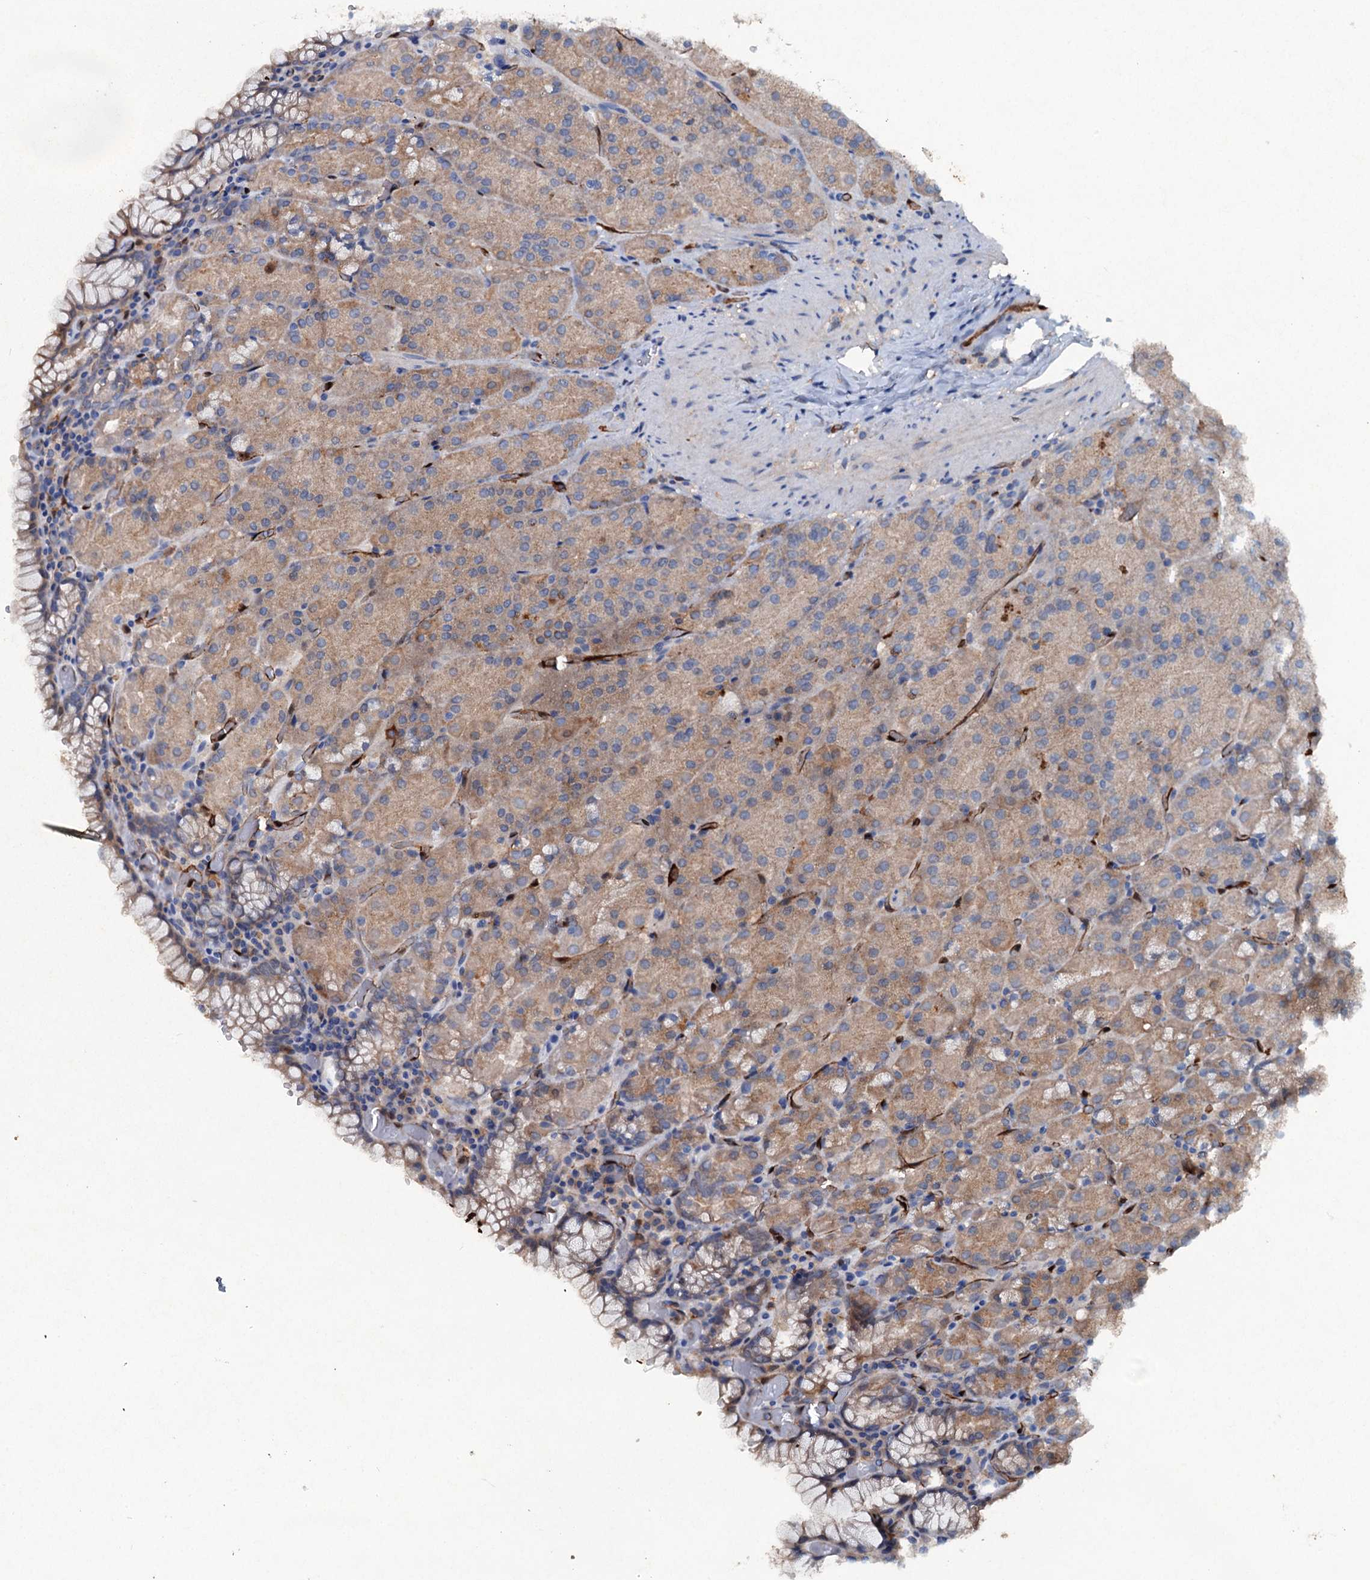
{"staining": {"intensity": "moderate", "quantity": ">75%", "location": "cytoplasmic/membranous"}, "tissue": "stomach", "cell_type": "Glandular cells", "image_type": "normal", "snomed": [{"axis": "morphology", "description": "Normal tissue, NOS"}, {"axis": "topography", "description": "Stomach, upper"}, {"axis": "topography", "description": "Stomach, lower"}], "caption": "This image exhibits IHC staining of normal human stomach, with medium moderate cytoplasmic/membranous staining in about >75% of glandular cells.", "gene": "IL17RD", "patient": {"sex": "male", "age": 80}}